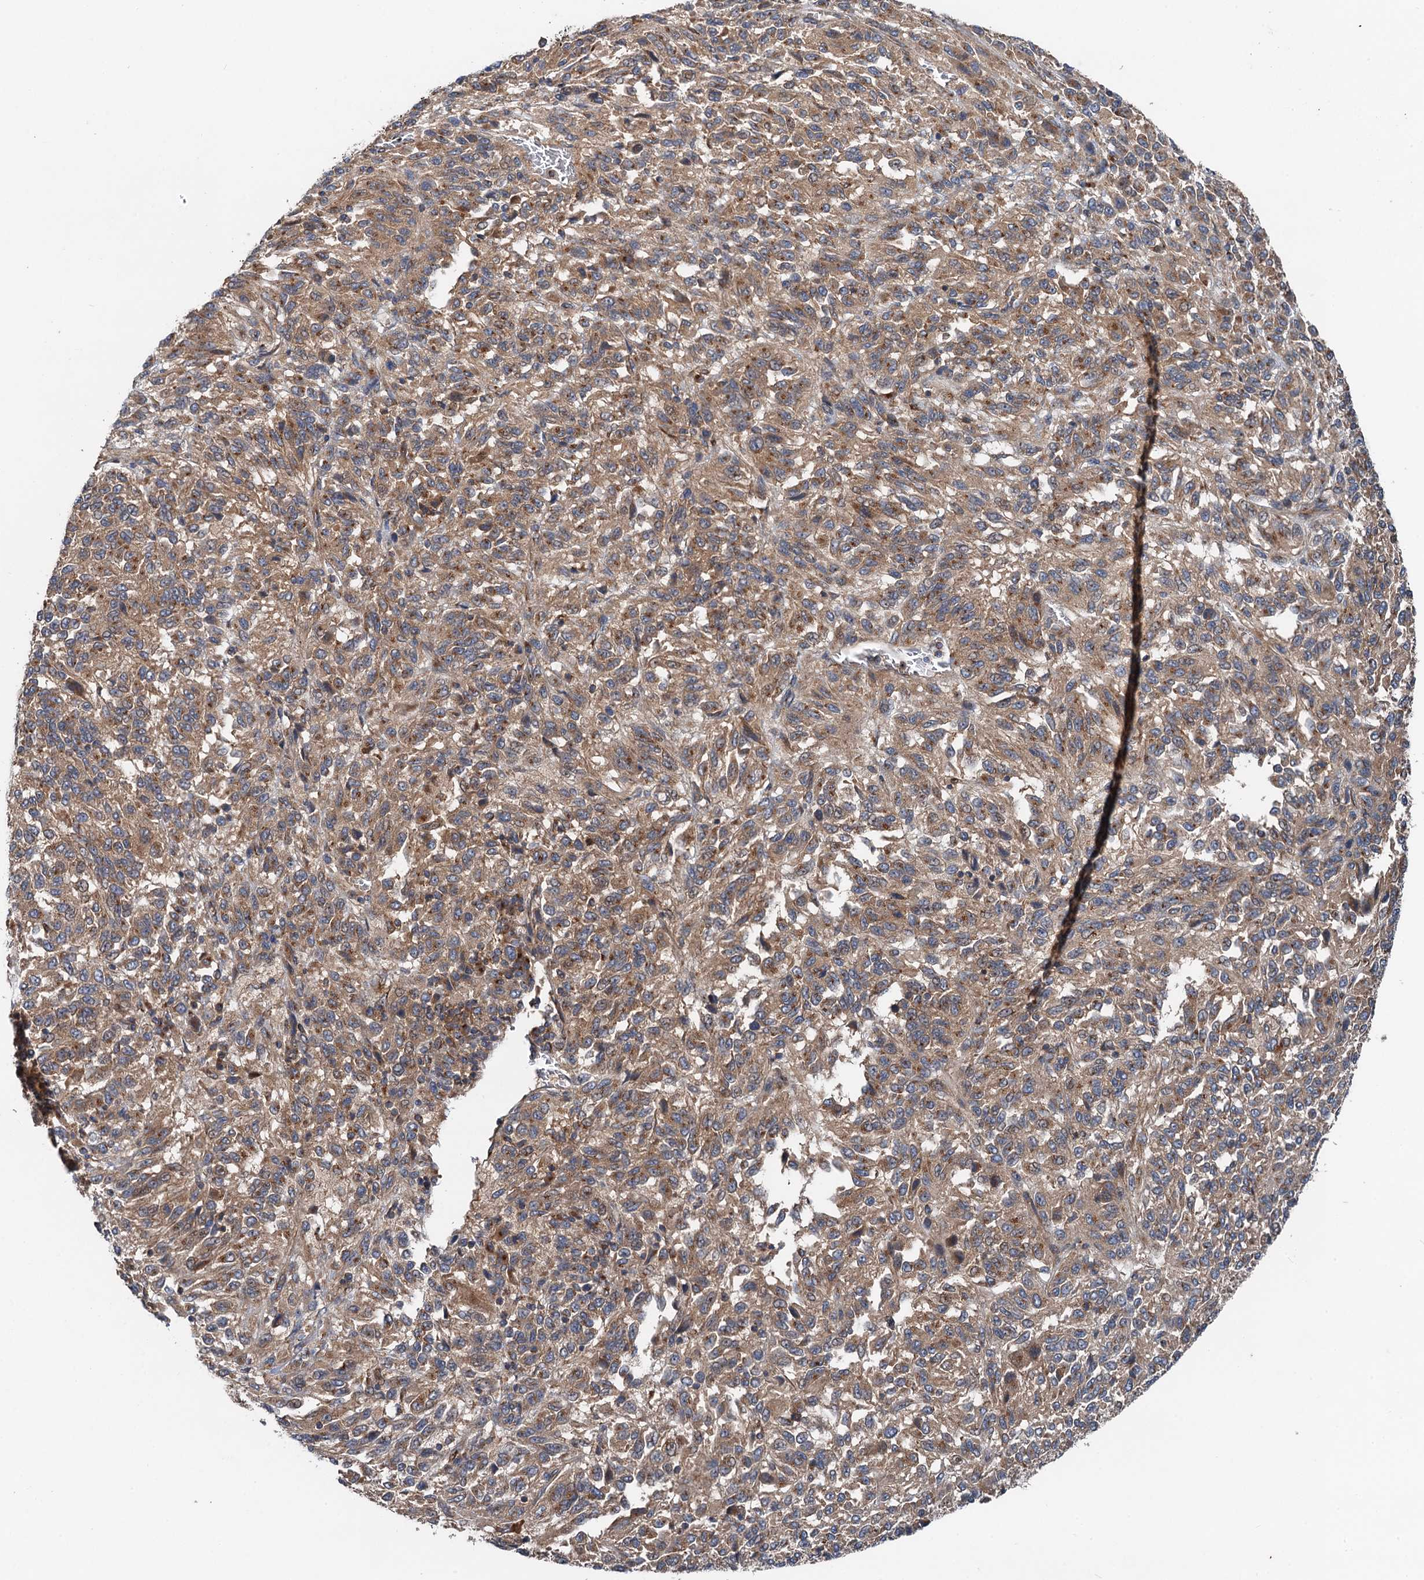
{"staining": {"intensity": "moderate", "quantity": ">75%", "location": "cytoplasmic/membranous"}, "tissue": "melanoma", "cell_type": "Tumor cells", "image_type": "cancer", "snomed": [{"axis": "morphology", "description": "Malignant melanoma, Metastatic site"}, {"axis": "topography", "description": "Lung"}], "caption": "A brown stain shows moderate cytoplasmic/membranous staining of a protein in human malignant melanoma (metastatic site) tumor cells. Immunohistochemistry stains the protein in brown and the nuclei are stained blue.", "gene": "ANKRD26", "patient": {"sex": "male", "age": 64}}